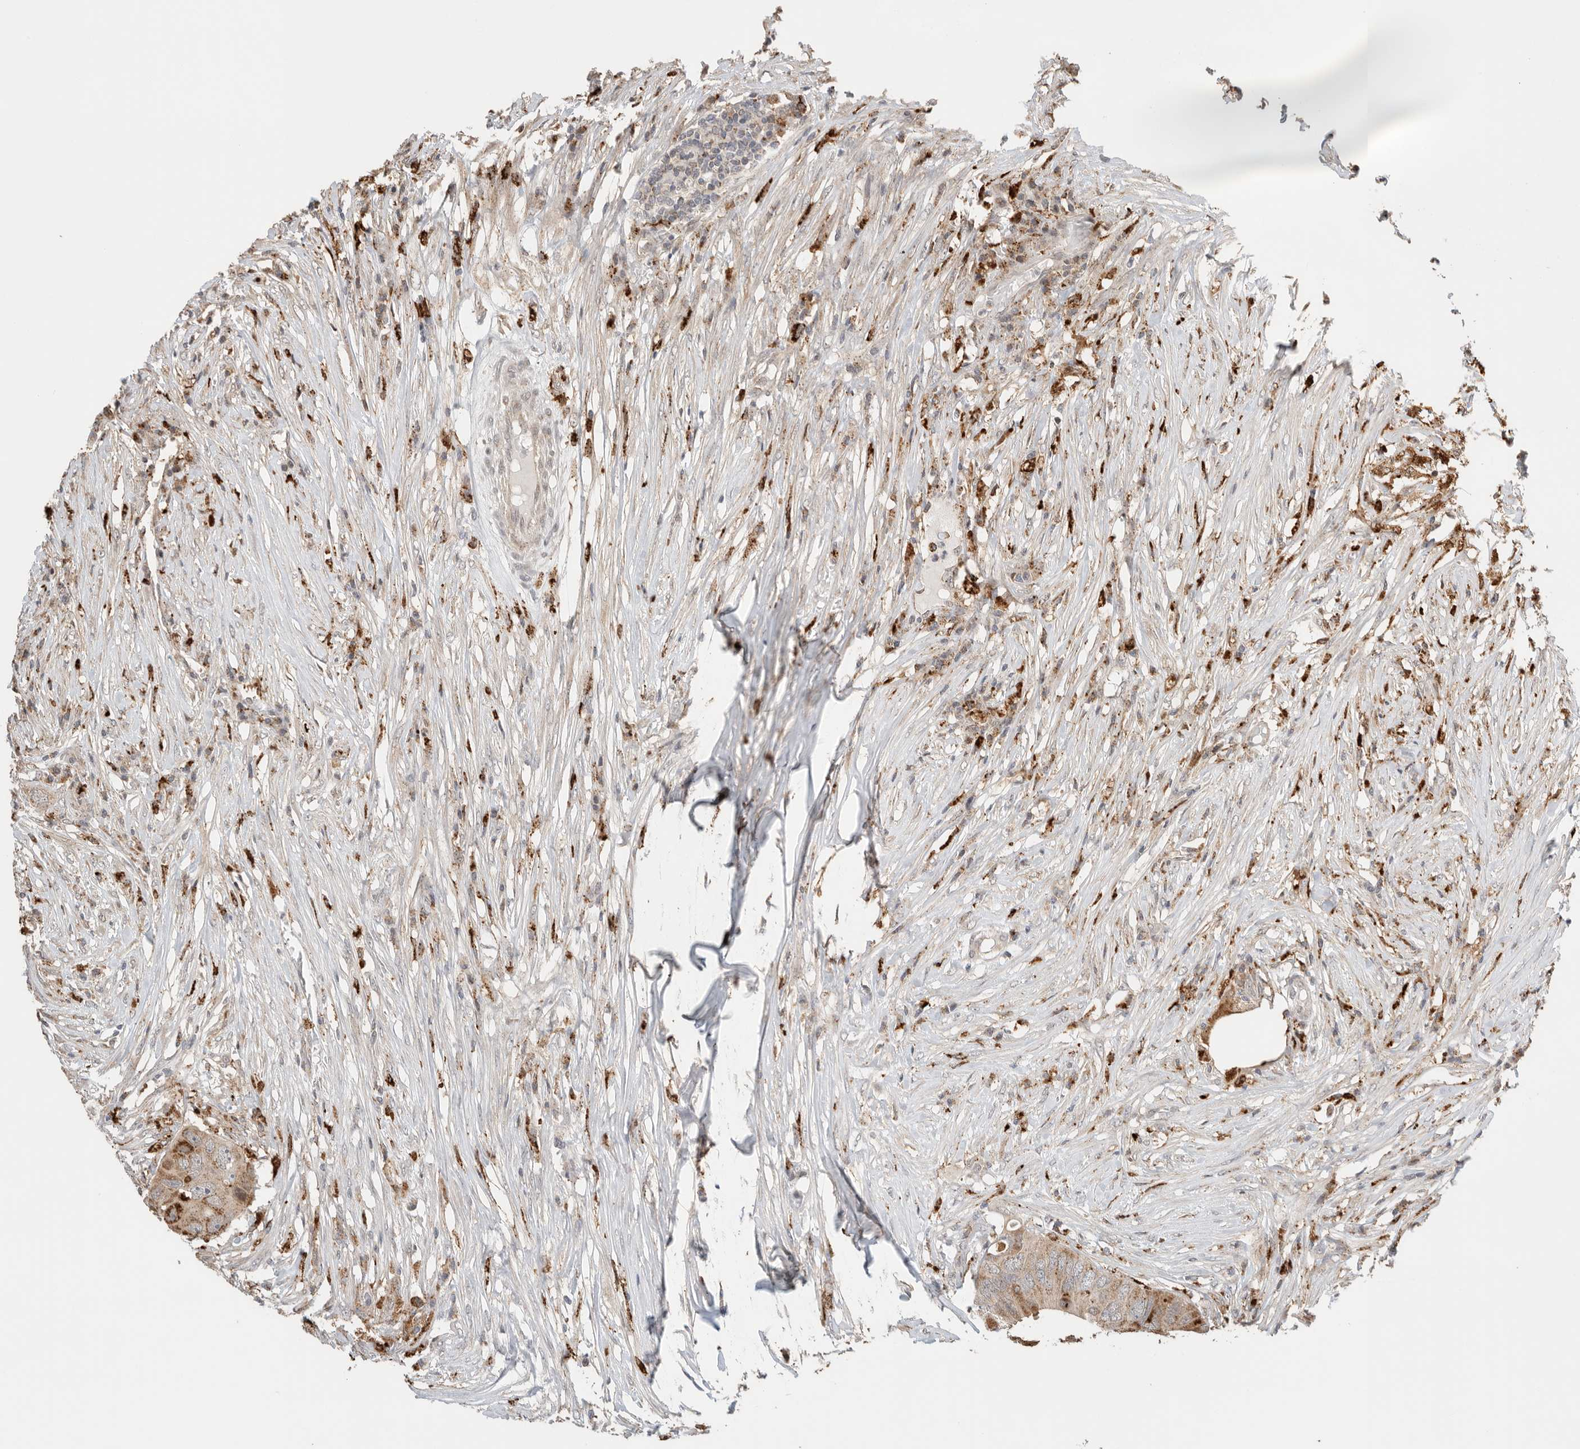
{"staining": {"intensity": "moderate", "quantity": "25%-75%", "location": "cytoplasmic/membranous"}, "tissue": "colorectal cancer", "cell_type": "Tumor cells", "image_type": "cancer", "snomed": [{"axis": "morphology", "description": "Adenocarcinoma, NOS"}, {"axis": "topography", "description": "Colon"}], "caption": "Human colorectal cancer stained with a protein marker exhibits moderate staining in tumor cells.", "gene": "GGH", "patient": {"sex": "male", "age": 71}}